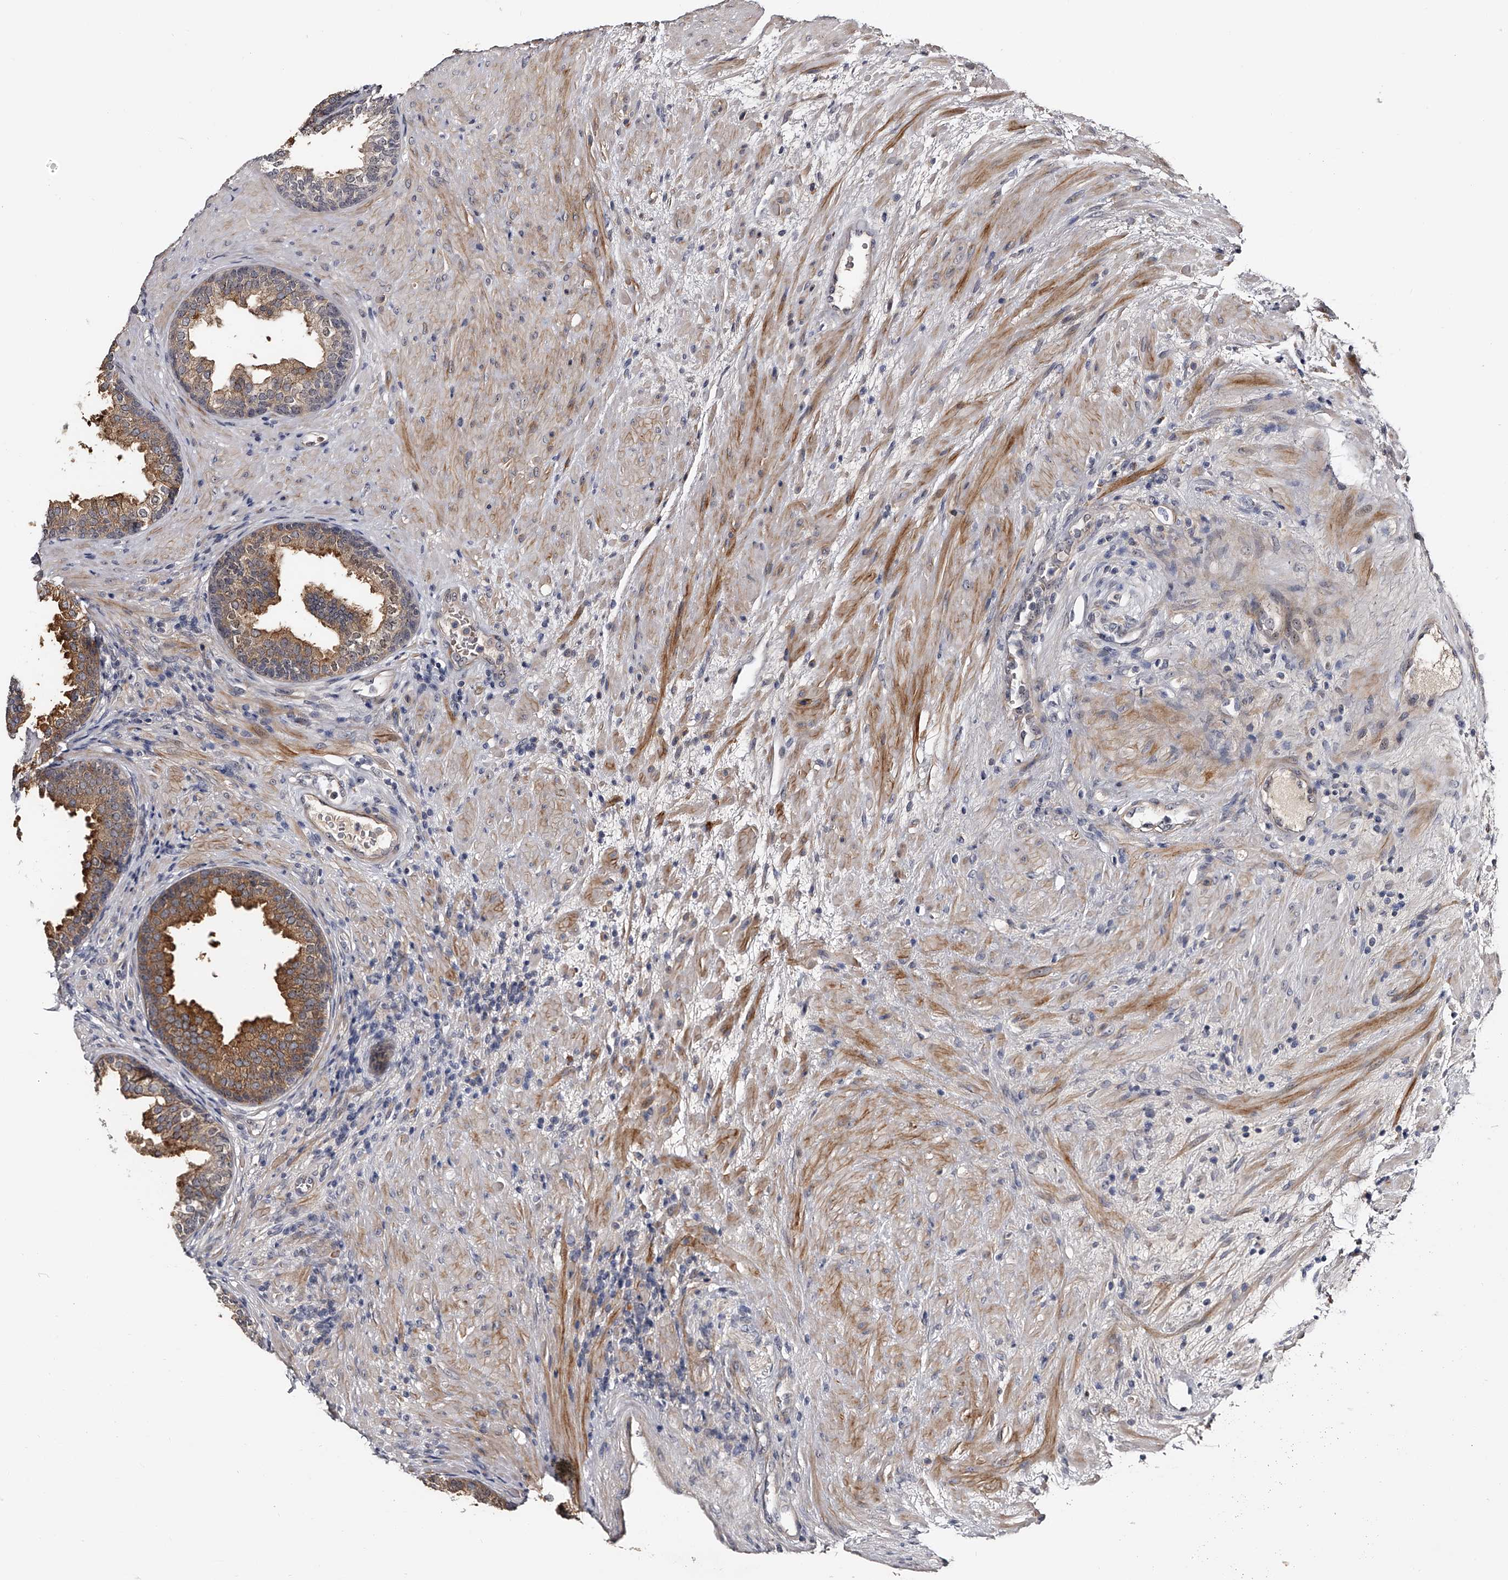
{"staining": {"intensity": "moderate", "quantity": "25%-75%", "location": "cytoplasmic/membranous,nuclear"}, "tissue": "prostate", "cell_type": "Glandular cells", "image_type": "normal", "snomed": [{"axis": "morphology", "description": "Normal tissue, NOS"}, {"axis": "topography", "description": "Prostate"}], "caption": "The image reveals a brown stain indicating the presence of a protein in the cytoplasmic/membranous,nuclear of glandular cells in prostate. Nuclei are stained in blue.", "gene": "MDN1", "patient": {"sex": "male", "age": 76}}